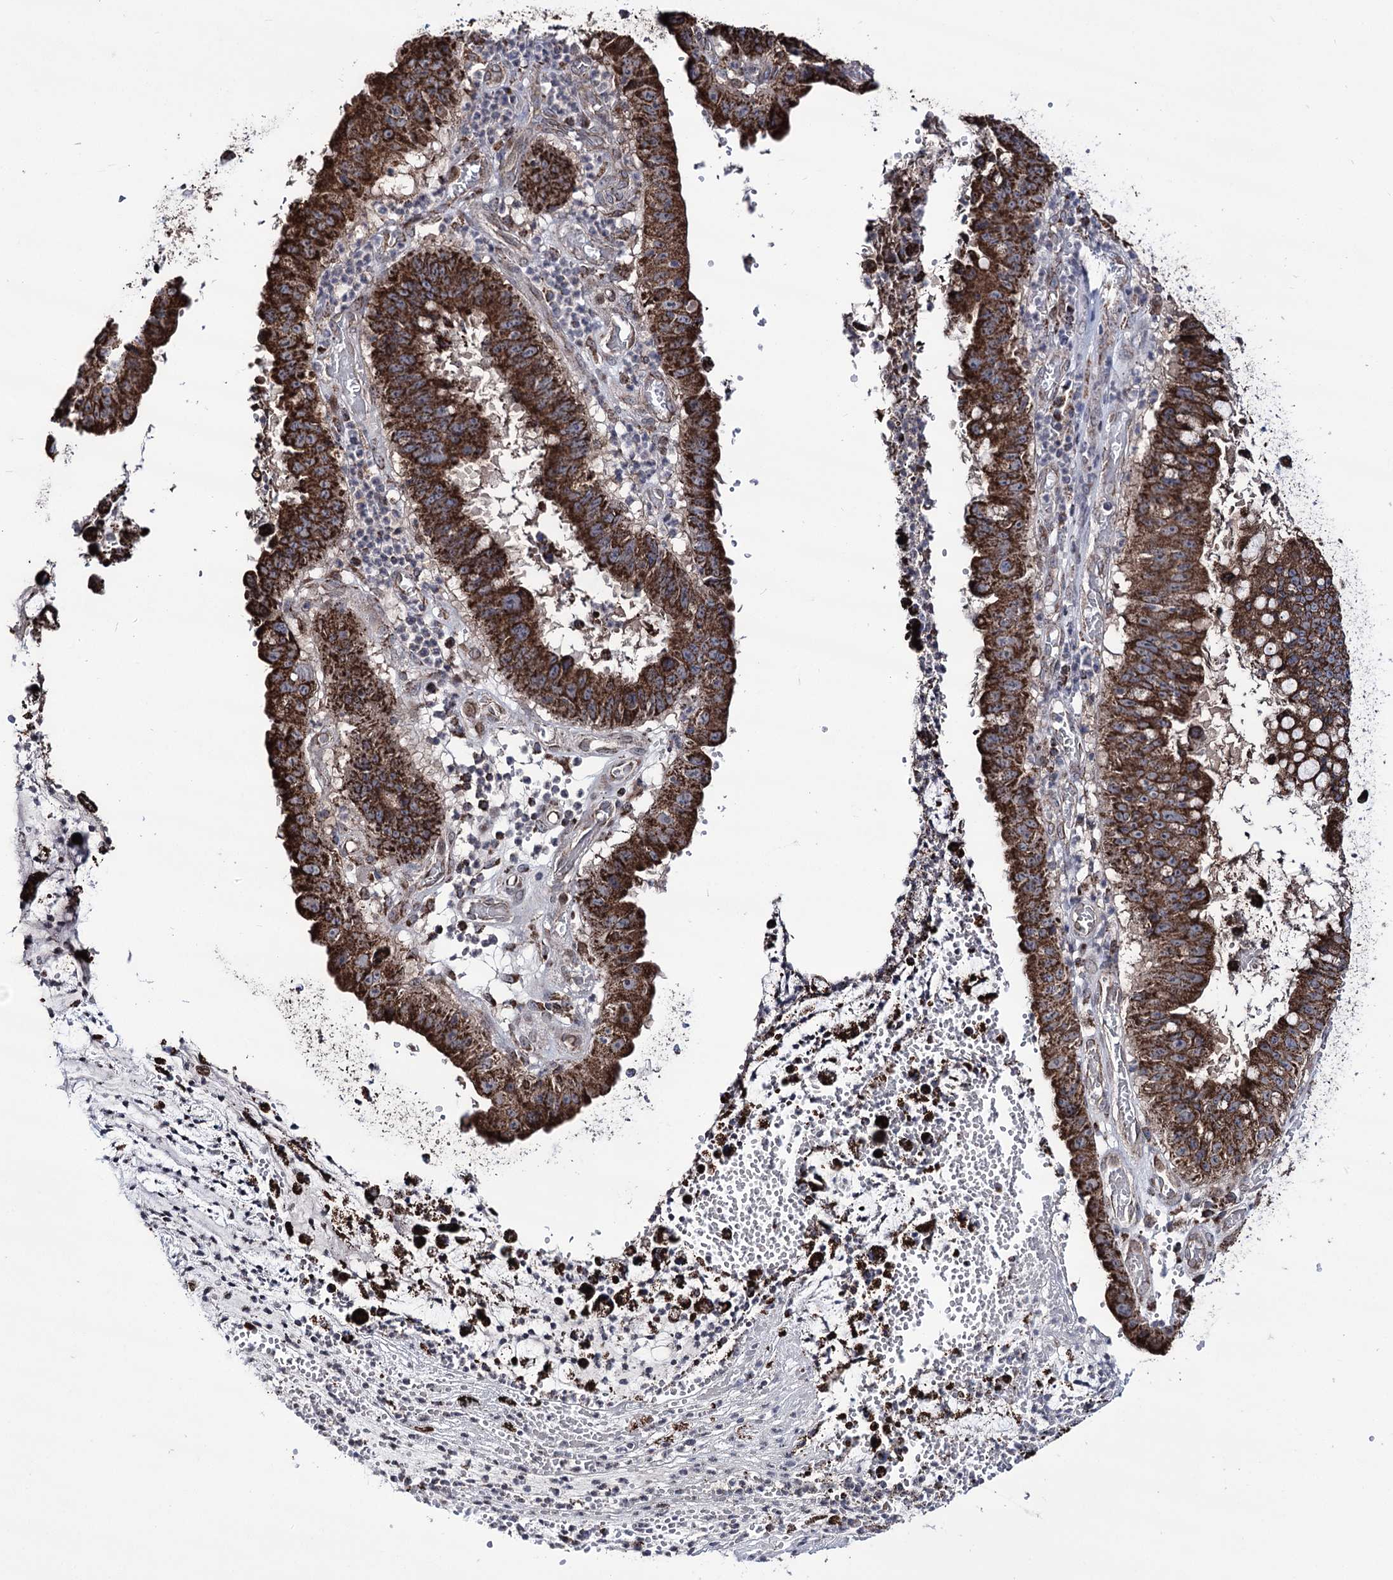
{"staining": {"intensity": "strong", "quantity": ">75%", "location": "cytoplasmic/membranous"}, "tissue": "stomach cancer", "cell_type": "Tumor cells", "image_type": "cancer", "snomed": [{"axis": "morphology", "description": "Adenocarcinoma, NOS"}, {"axis": "topography", "description": "Stomach"}], "caption": "Human stomach cancer (adenocarcinoma) stained with a brown dye shows strong cytoplasmic/membranous positive staining in approximately >75% of tumor cells.", "gene": "CREB3L4", "patient": {"sex": "male", "age": 59}}